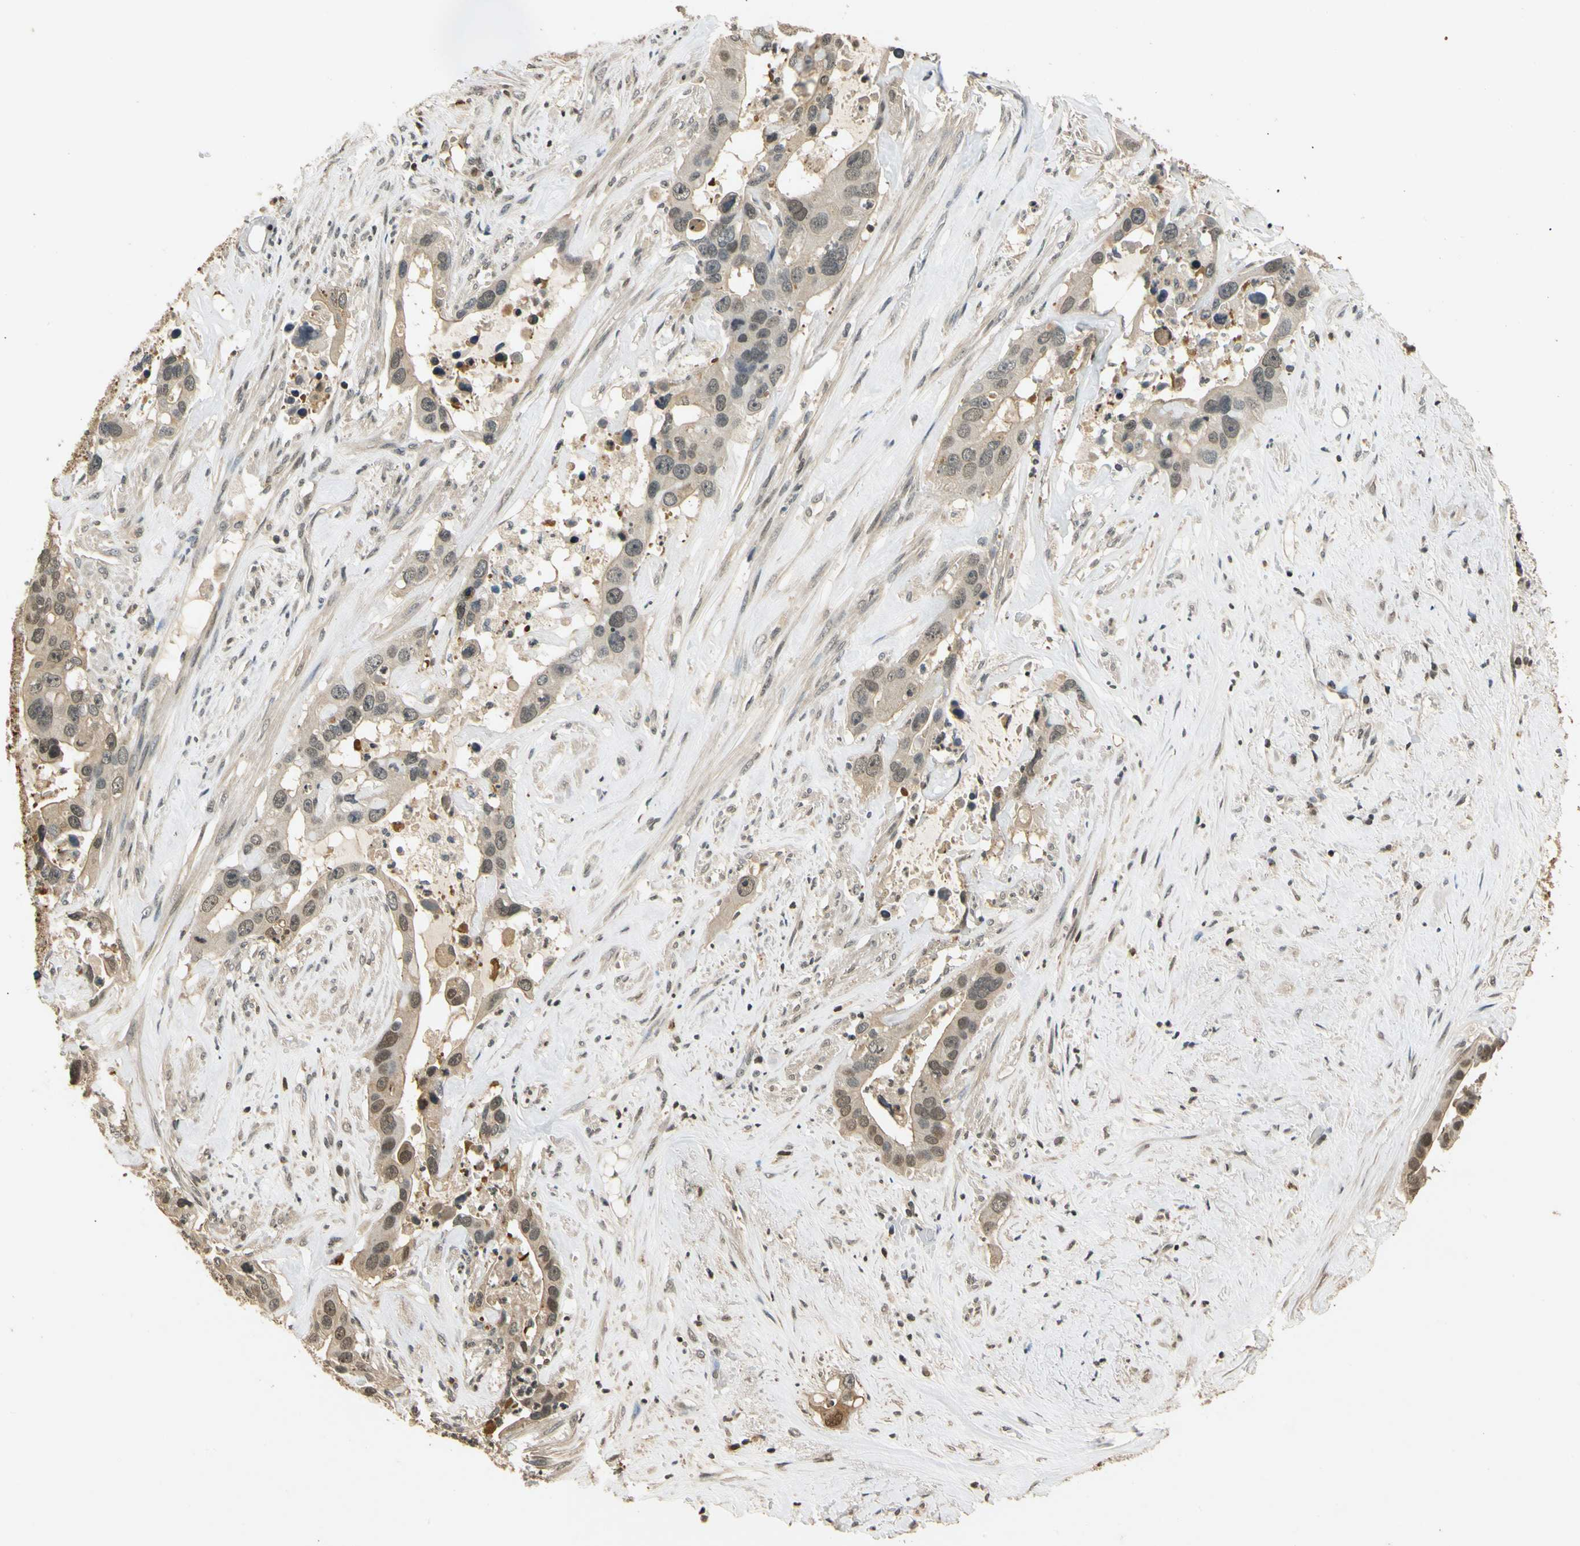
{"staining": {"intensity": "weak", "quantity": ">75%", "location": "cytoplasmic/membranous,nuclear"}, "tissue": "liver cancer", "cell_type": "Tumor cells", "image_type": "cancer", "snomed": [{"axis": "morphology", "description": "Cholangiocarcinoma"}, {"axis": "topography", "description": "Liver"}], "caption": "Liver cancer tissue demonstrates weak cytoplasmic/membranous and nuclear expression in about >75% of tumor cells (DAB (3,3'-diaminobenzidine) IHC with brightfield microscopy, high magnification).", "gene": "SOD1", "patient": {"sex": "female", "age": 65}}